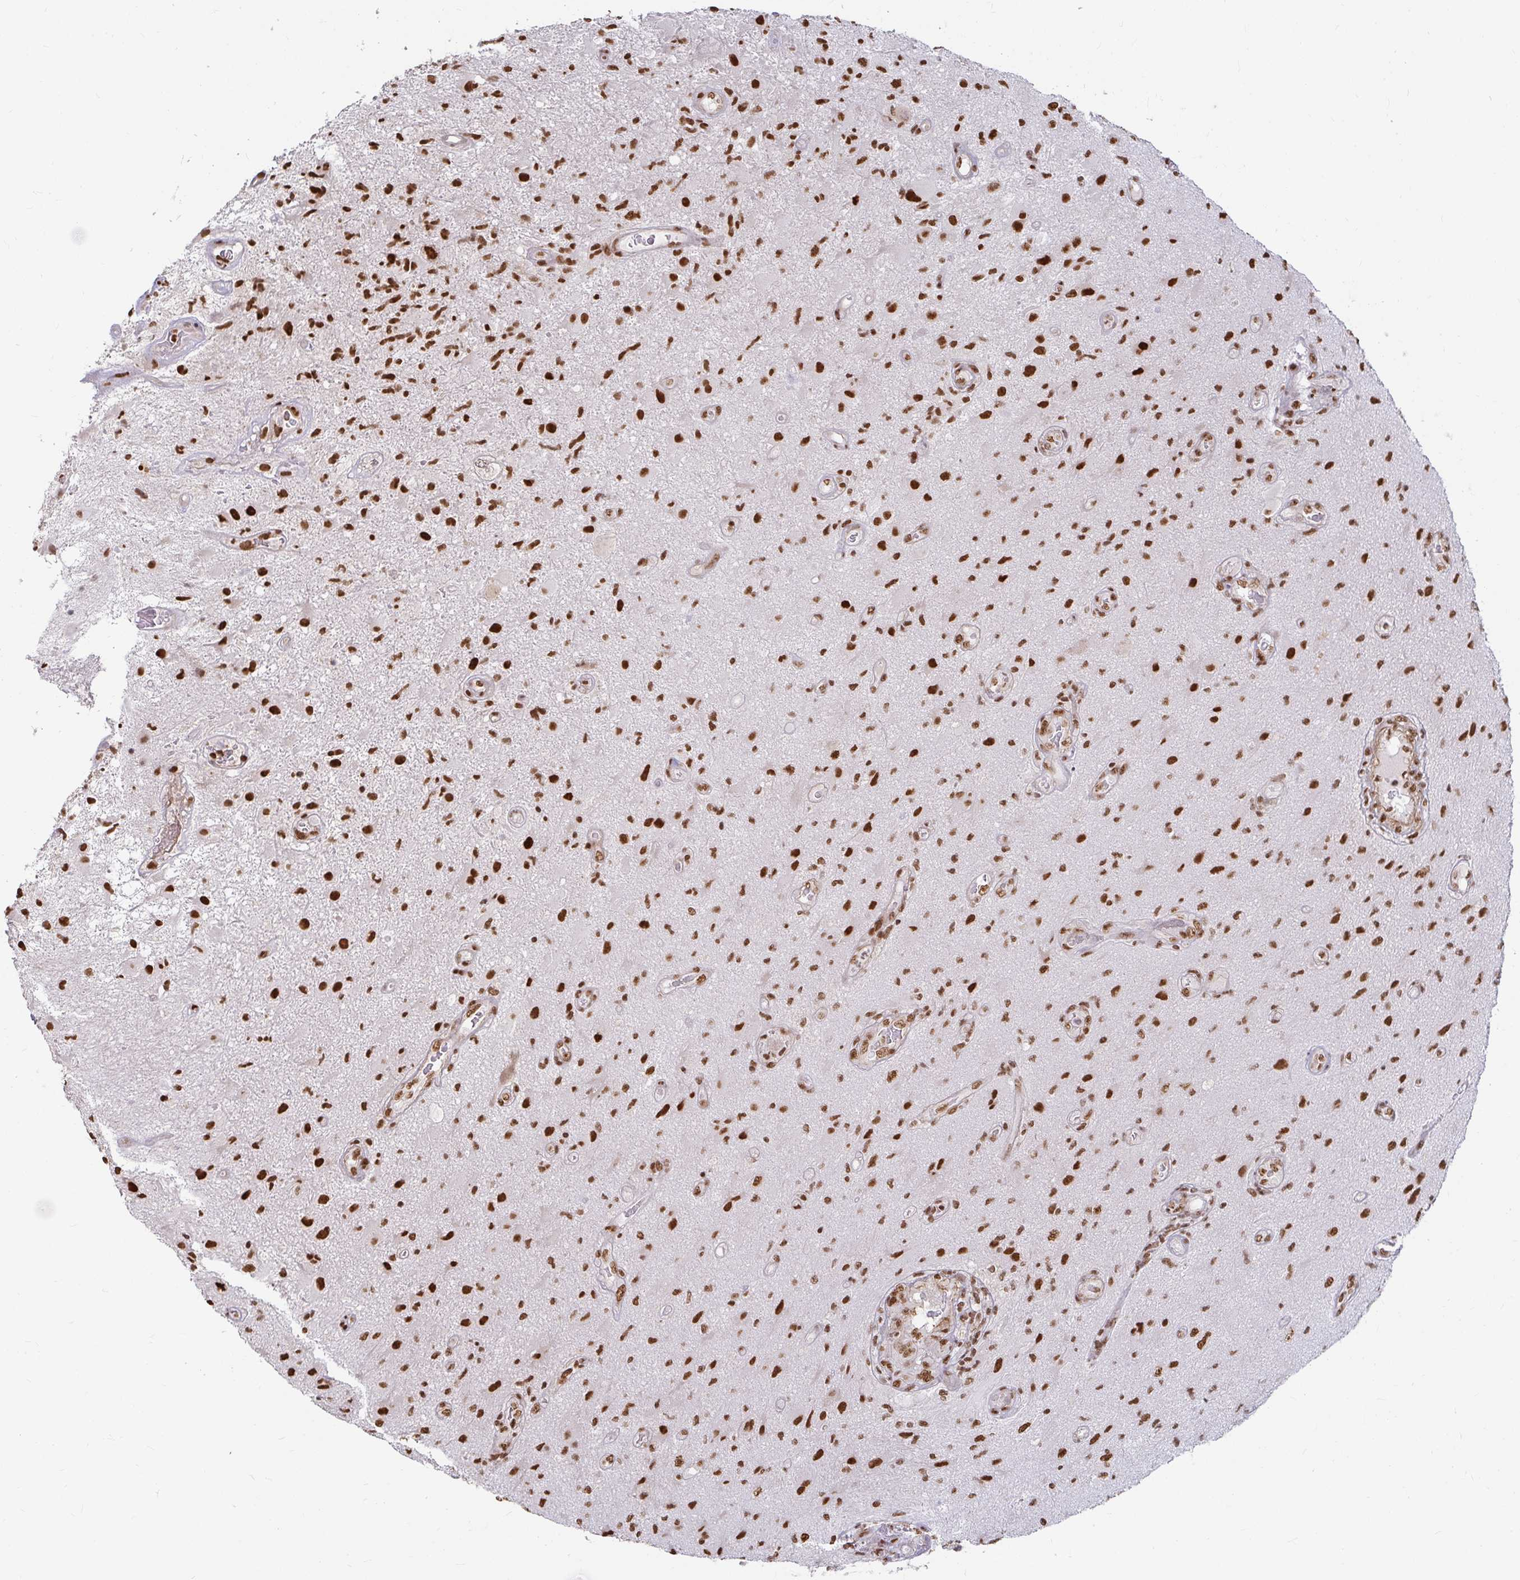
{"staining": {"intensity": "strong", "quantity": ">75%", "location": "nuclear"}, "tissue": "glioma", "cell_type": "Tumor cells", "image_type": "cancer", "snomed": [{"axis": "morphology", "description": "Glioma, malignant, High grade"}, {"axis": "topography", "description": "Brain"}], "caption": "A photomicrograph of glioma stained for a protein reveals strong nuclear brown staining in tumor cells. (DAB (3,3'-diaminobenzidine) IHC, brown staining for protein, blue staining for nuclei).", "gene": "HNRNPU", "patient": {"sex": "male", "age": 67}}